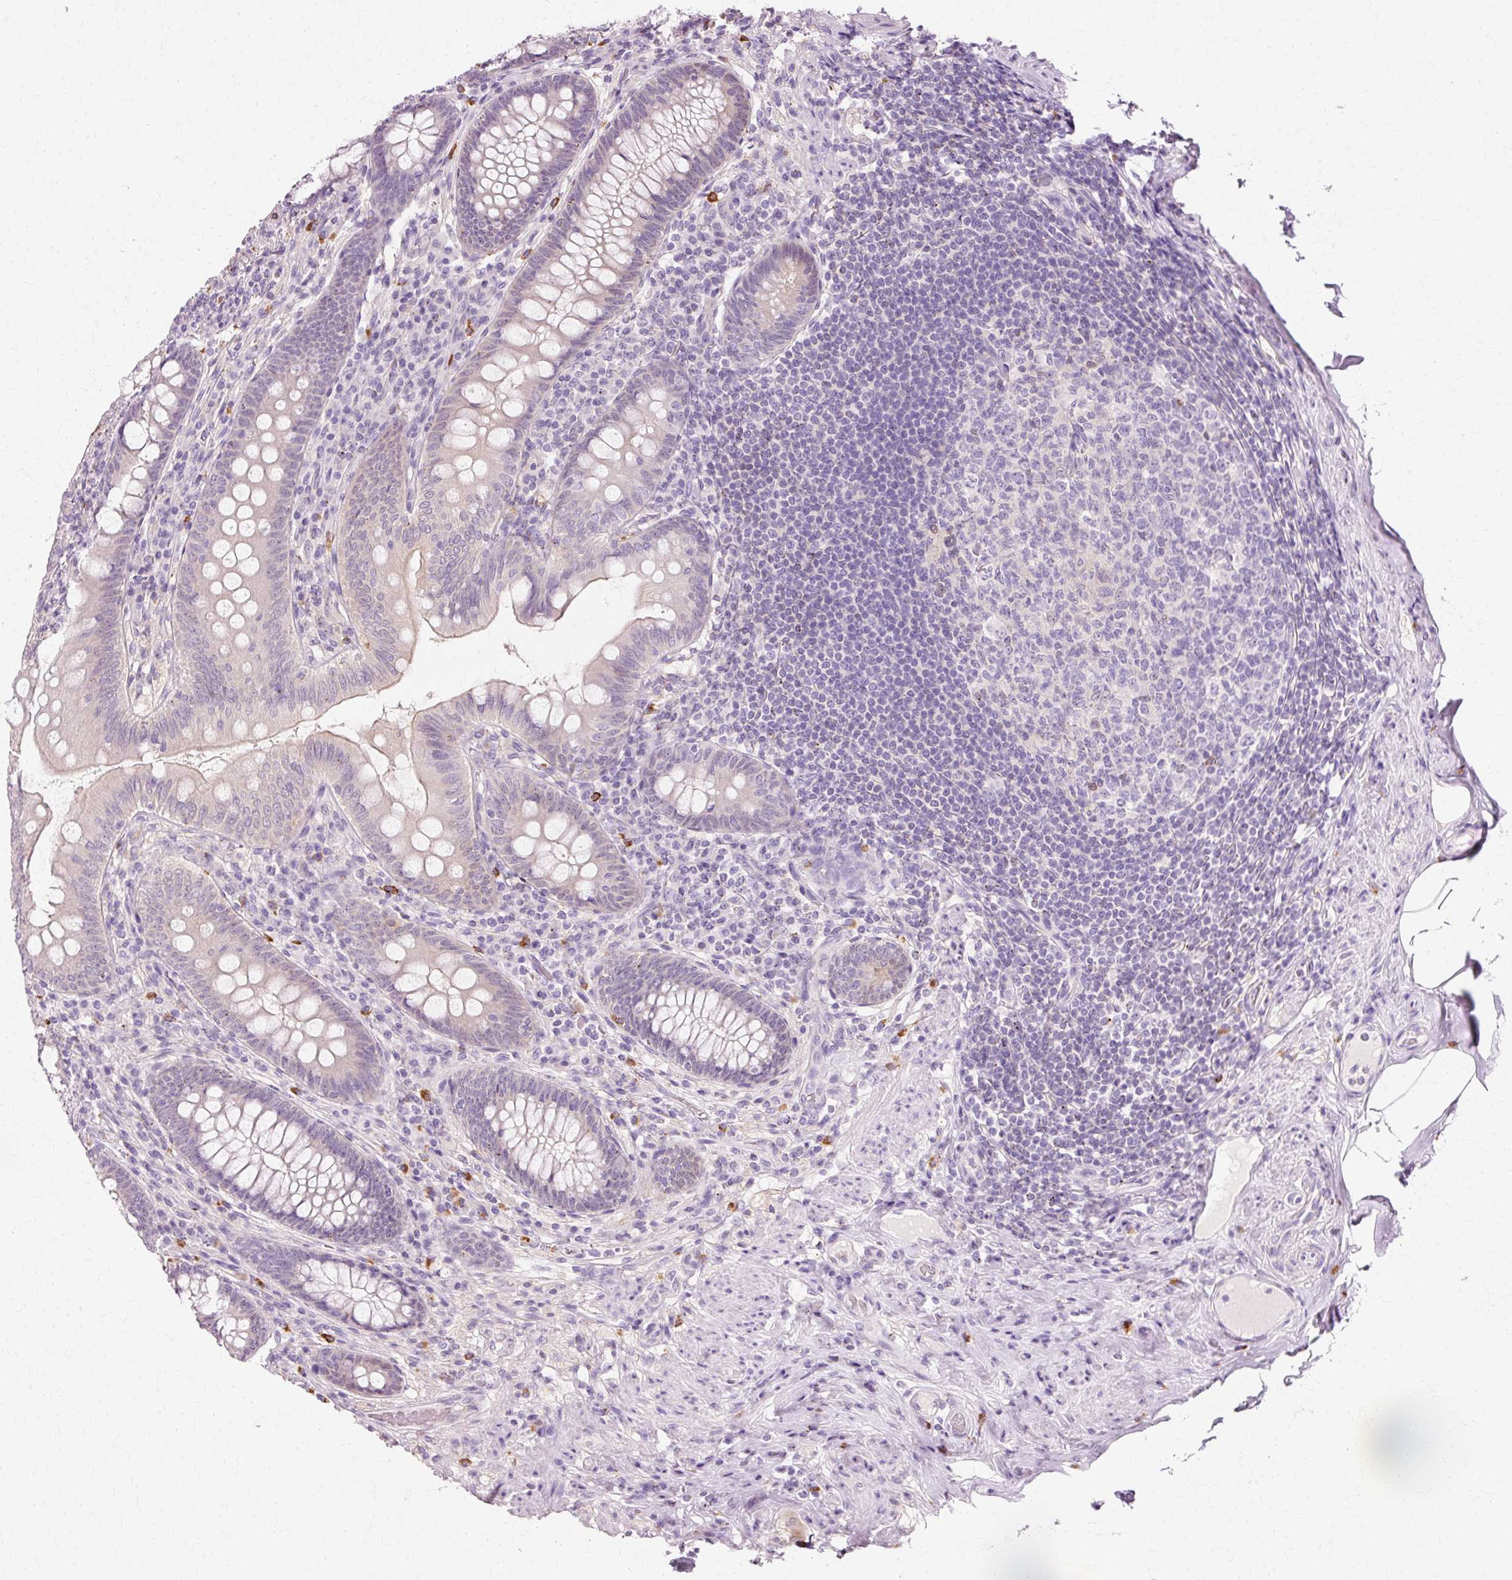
{"staining": {"intensity": "weak", "quantity": "<25%", "location": "cytoplasmic/membranous"}, "tissue": "appendix", "cell_type": "Glandular cells", "image_type": "normal", "snomed": [{"axis": "morphology", "description": "Normal tissue, NOS"}, {"axis": "topography", "description": "Appendix"}], "caption": "High power microscopy photomicrograph of an IHC histopathology image of unremarkable appendix, revealing no significant staining in glandular cells. (IHC, brightfield microscopy, high magnification).", "gene": "VN1R2", "patient": {"sex": "male", "age": 71}}